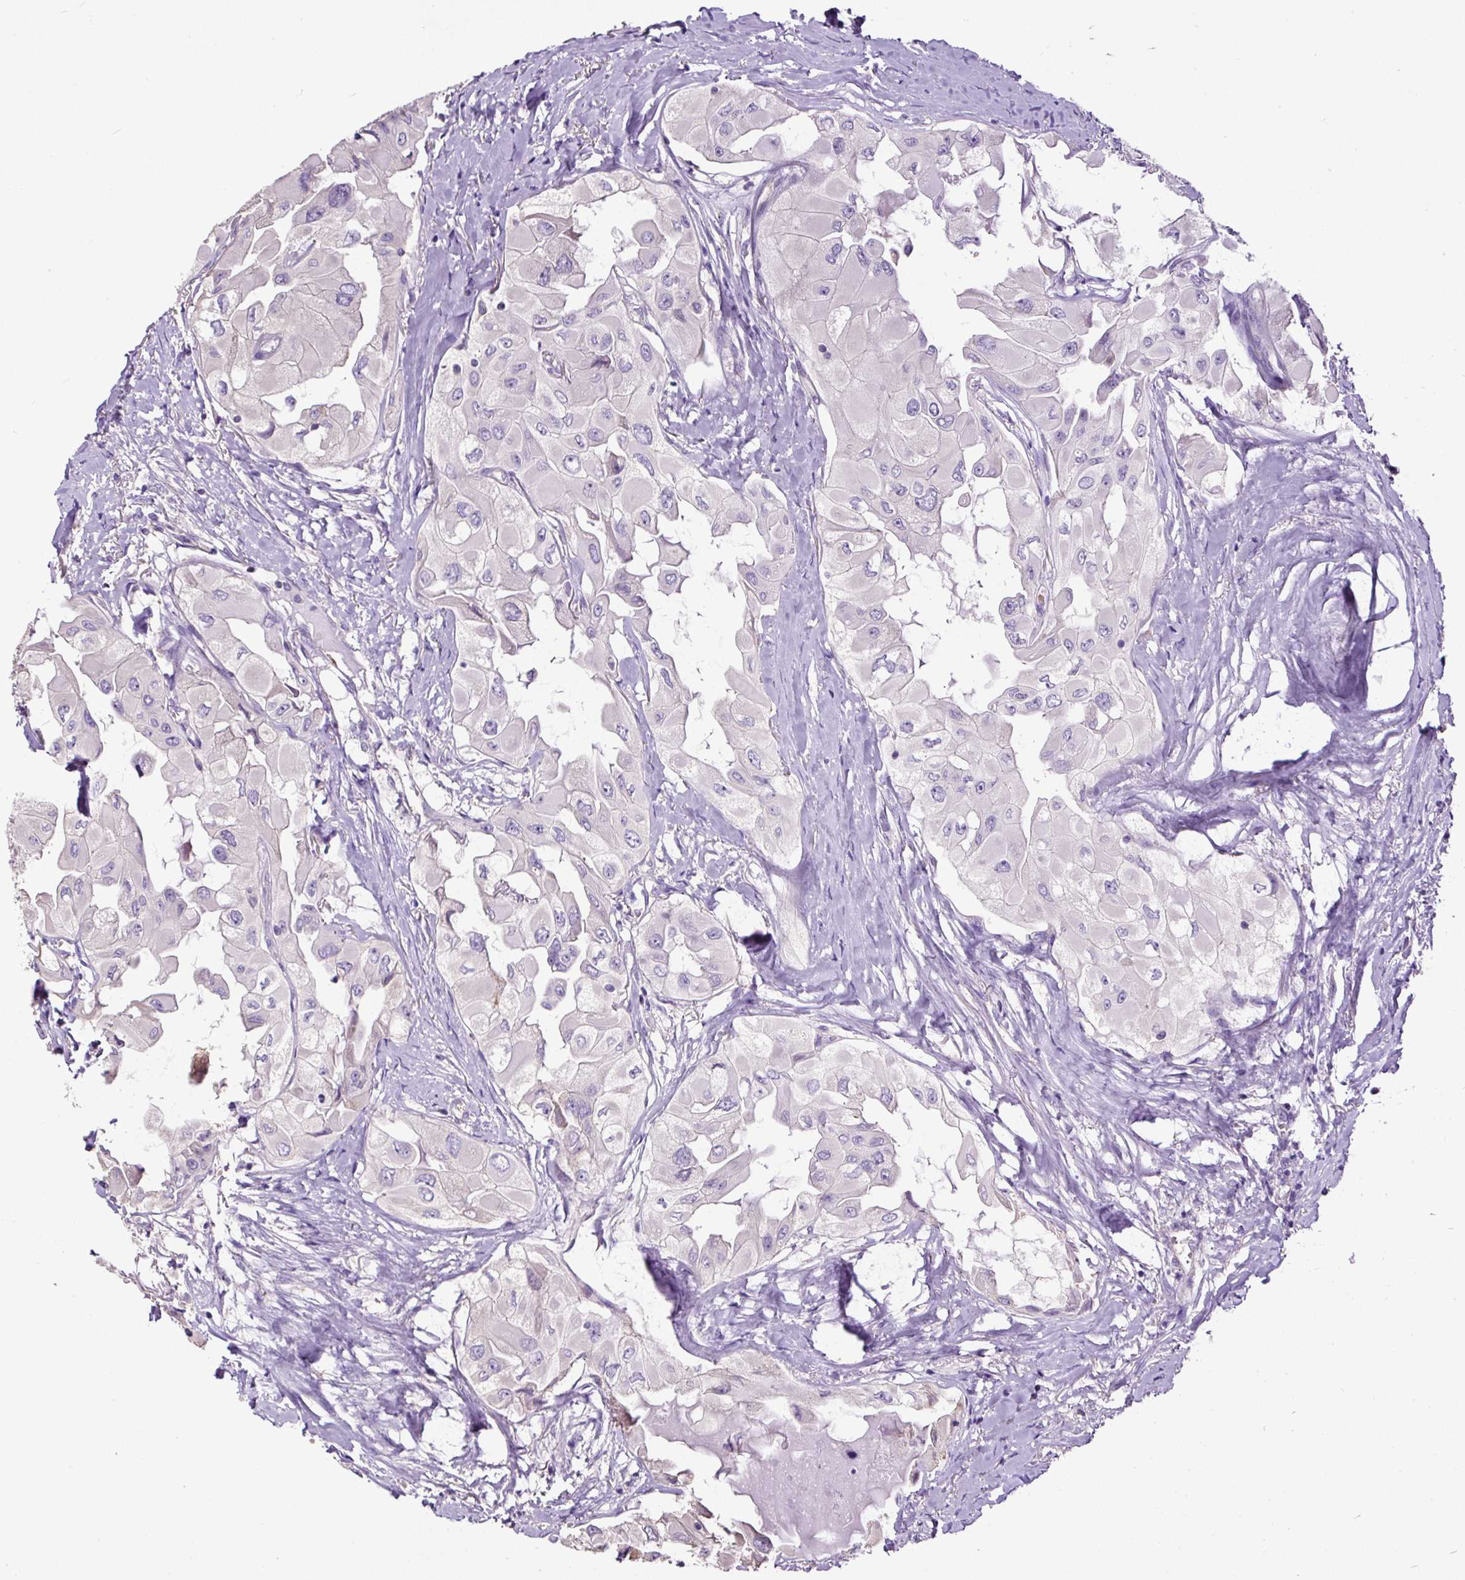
{"staining": {"intensity": "negative", "quantity": "none", "location": "none"}, "tissue": "thyroid cancer", "cell_type": "Tumor cells", "image_type": "cancer", "snomed": [{"axis": "morphology", "description": "Normal tissue, NOS"}, {"axis": "morphology", "description": "Papillary adenocarcinoma, NOS"}, {"axis": "topography", "description": "Thyroid gland"}], "caption": "A photomicrograph of thyroid cancer (papillary adenocarcinoma) stained for a protein reveals no brown staining in tumor cells.", "gene": "PDIA2", "patient": {"sex": "female", "age": 59}}